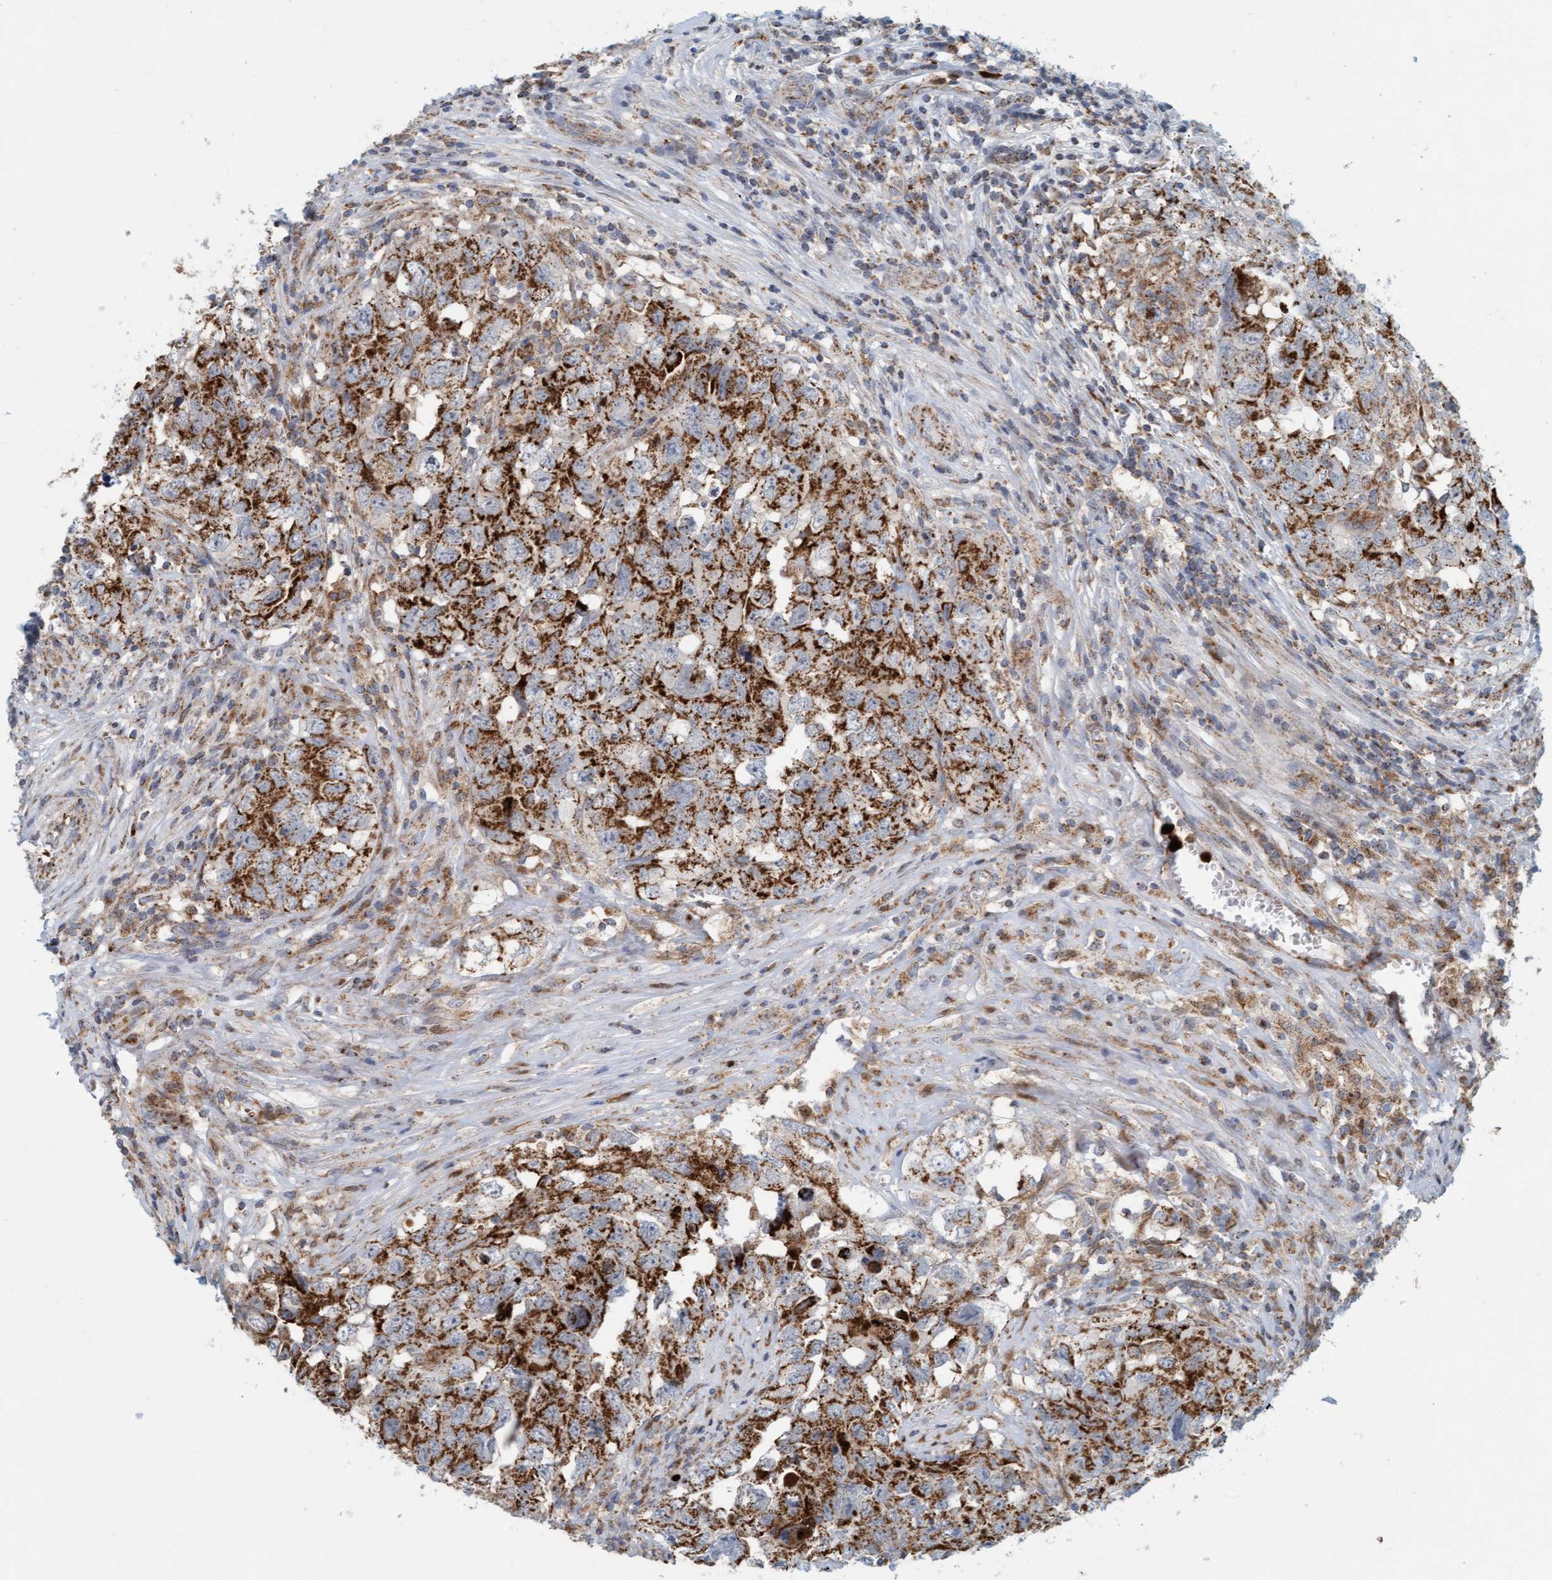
{"staining": {"intensity": "strong", "quantity": ">75%", "location": "cytoplasmic/membranous"}, "tissue": "testis cancer", "cell_type": "Tumor cells", "image_type": "cancer", "snomed": [{"axis": "morphology", "description": "Seminoma, NOS"}, {"axis": "morphology", "description": "Carcinoma, Embryonal, NOS"}, {"axis": "topography", "description": "Testis"}], "caption": "A high-resolution image shows IHC staining of testis cancer (seminoma), which demonstrates strong cytoplasmic/membranous positivity in approximately >75% of tumor cells.", "gene": "B9D1", "patient": {"sex": "male", "age": 43}}